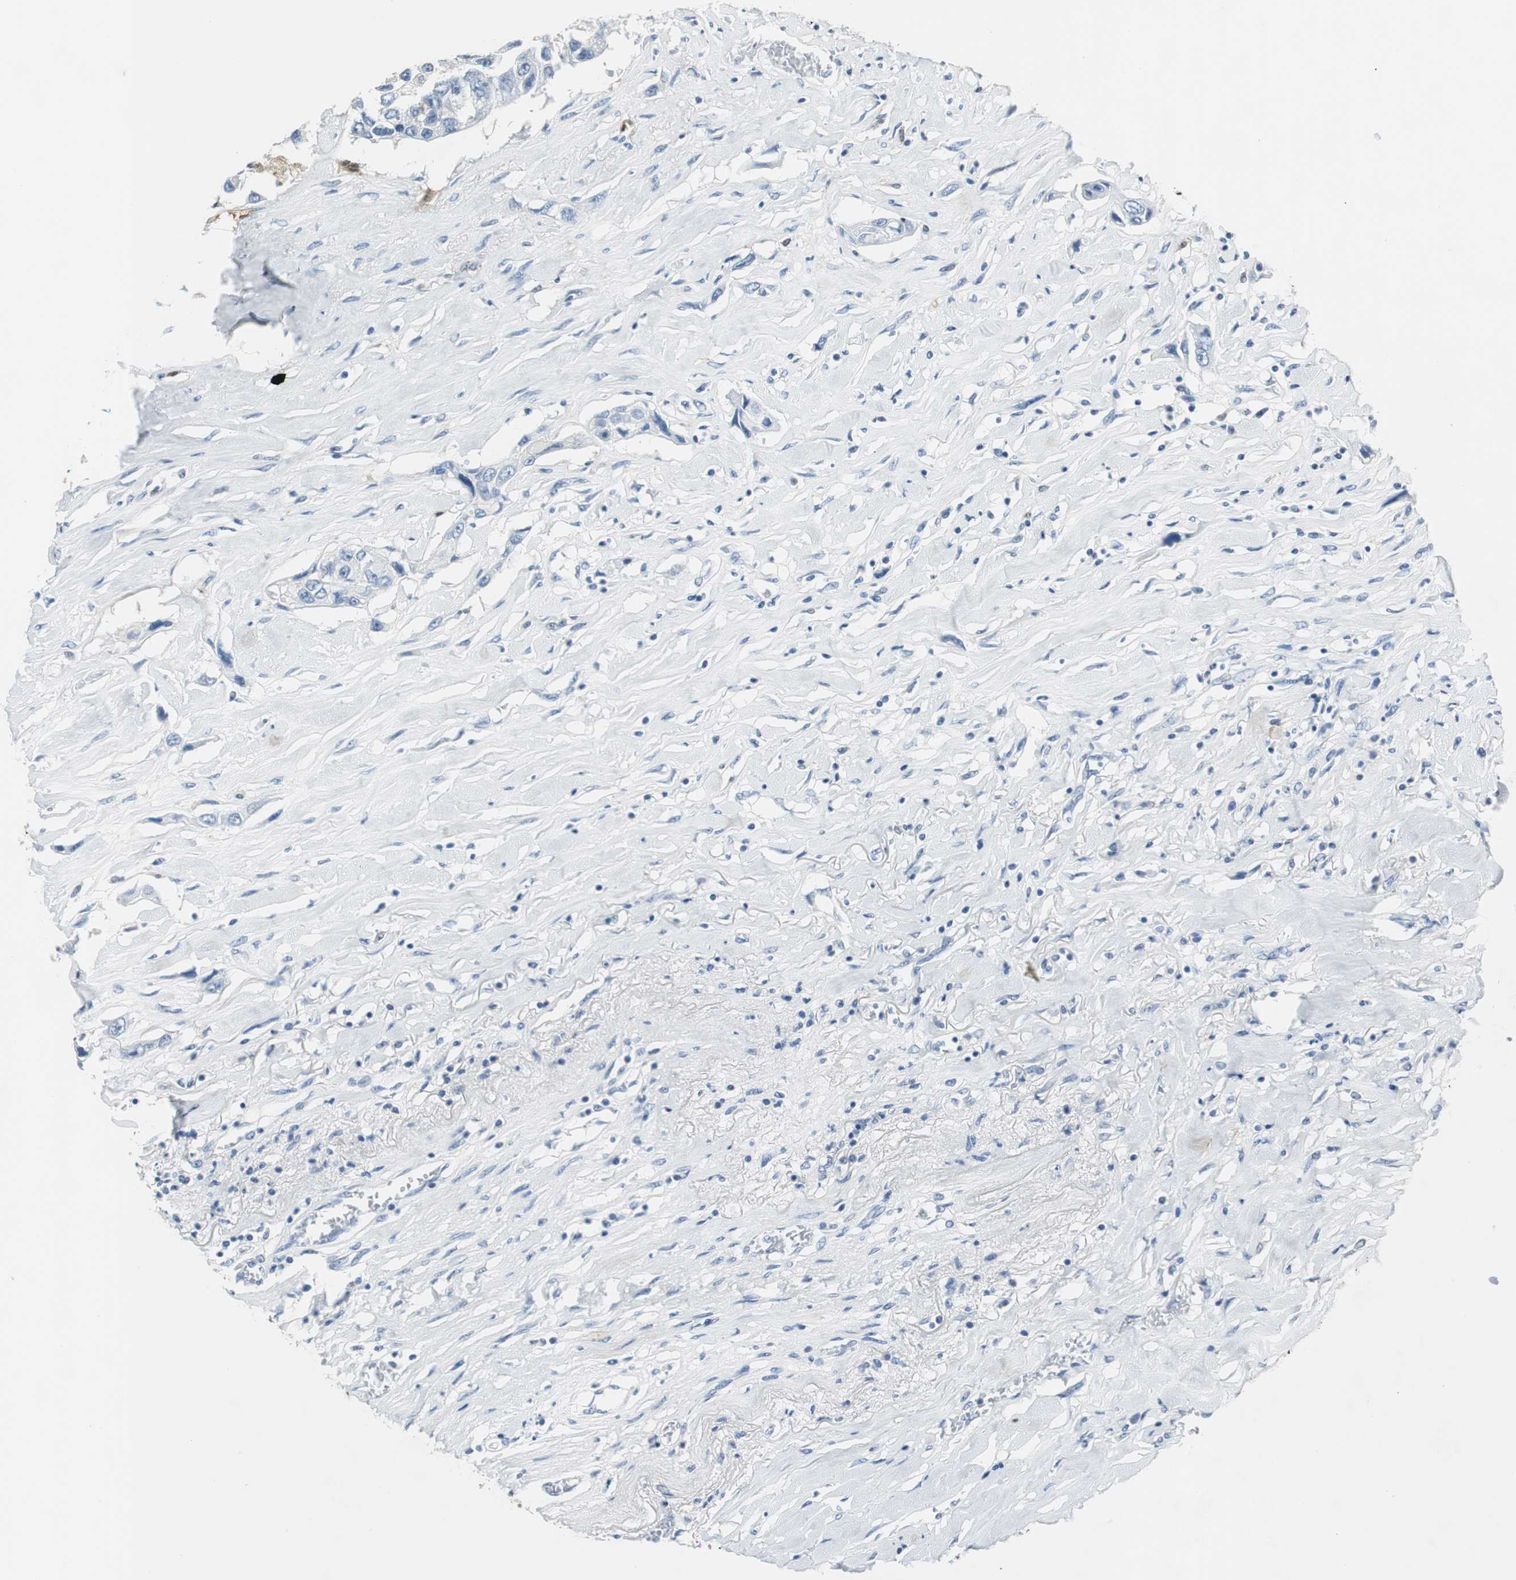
{"staining": {"intensity": "negative", "quantity": "none", "location": "none"}, "tissue": "lung cancer", "cell_type": "Tumor cells", "image_type": "cancer", "snomed": [{"axis": "morphology", "description": "Squamous cell carcinoma, NOS"}, {"axis": "topography", "description": "Lung"}], "caption": "Lung cancer (squamous cell carcinoma) was stained to show a protein in brown. There is no significant staining in tumor cells.", "gene": "FBP1", "patient": {"sex": "male", "age": 71}}